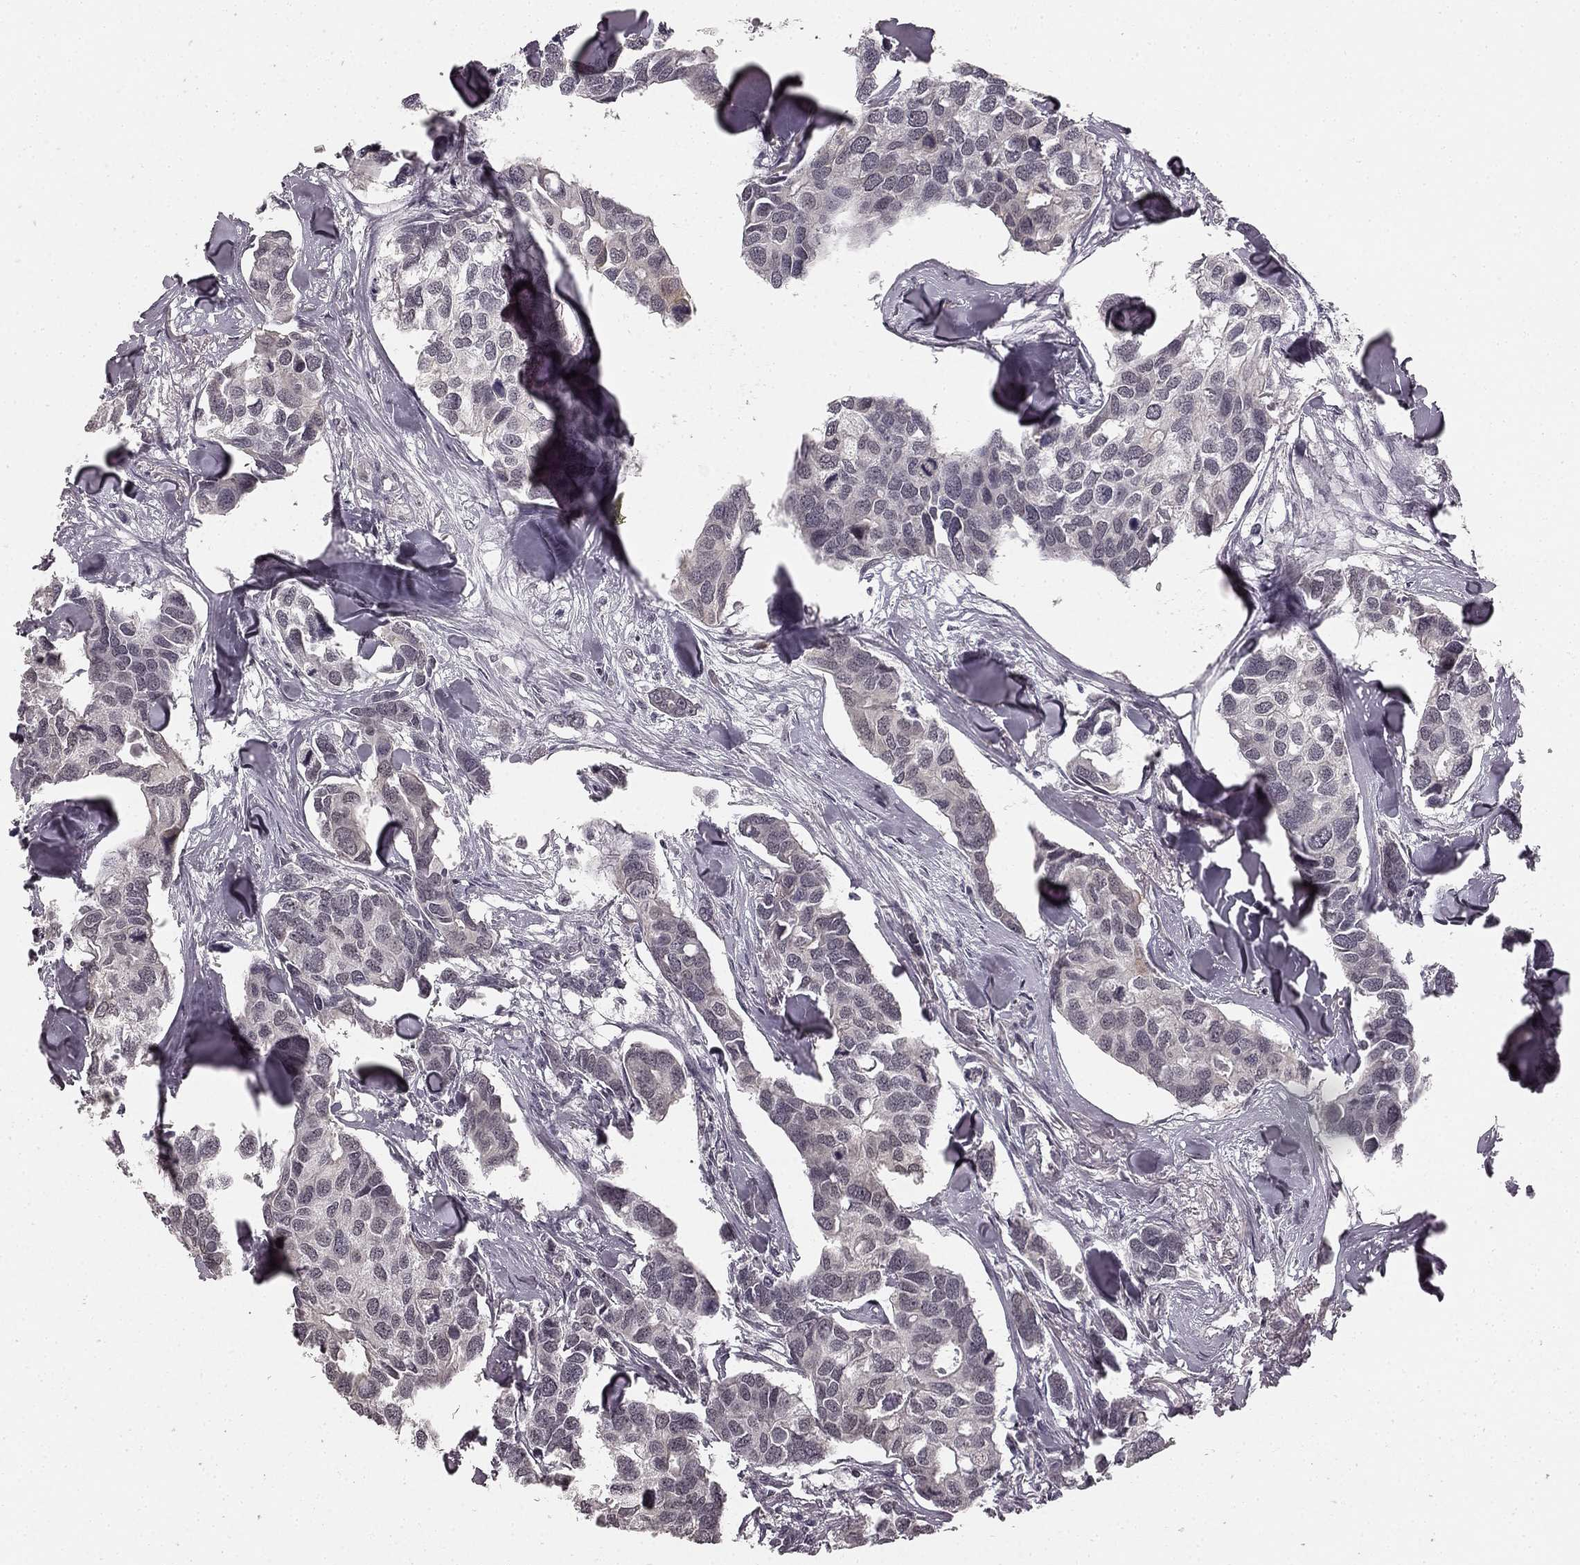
{"staining": {"intensity": "negative", "quantity": "none", "location": "none"}, "tissue": "breast cancer", "cell_type": "Tumor cells", "image_type": "cancer", "snomed": [{"axis": "morphology", "description": "Duct carcinoma"}, {"axis": "topography", "description": "Breast"}], "caption": "IHC of breast invasive ductal carcinoma displays no staining in tumor cells.", "gene": "HCN4", "patient": {"sex": "female", "age": 83}}